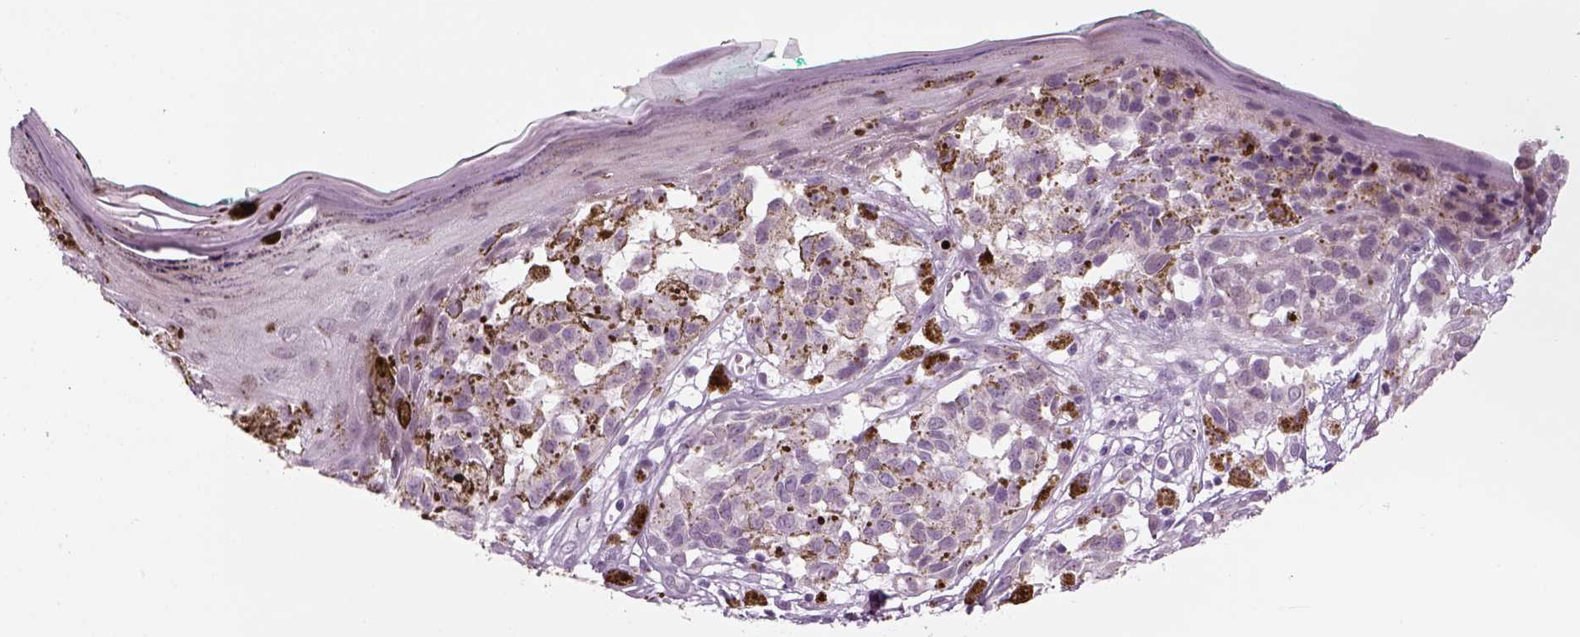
{"staining": {"intensity": "negative", "quantity": "none", "location": "none"}, "tissue": "melanoma", "cell_type": "Tumor cells", "image_type": "cancer", "snomed": [{"axis": "morphology", "description": "Malignant melanoma, NOS"}, {"axis": "topography", "description": "Skin"}], "caption": "Tumor cells are negative for brown protein staining in melanoma.", "gene": "LRRIQ3", "patient": {"sex": "female", "age": 38}}